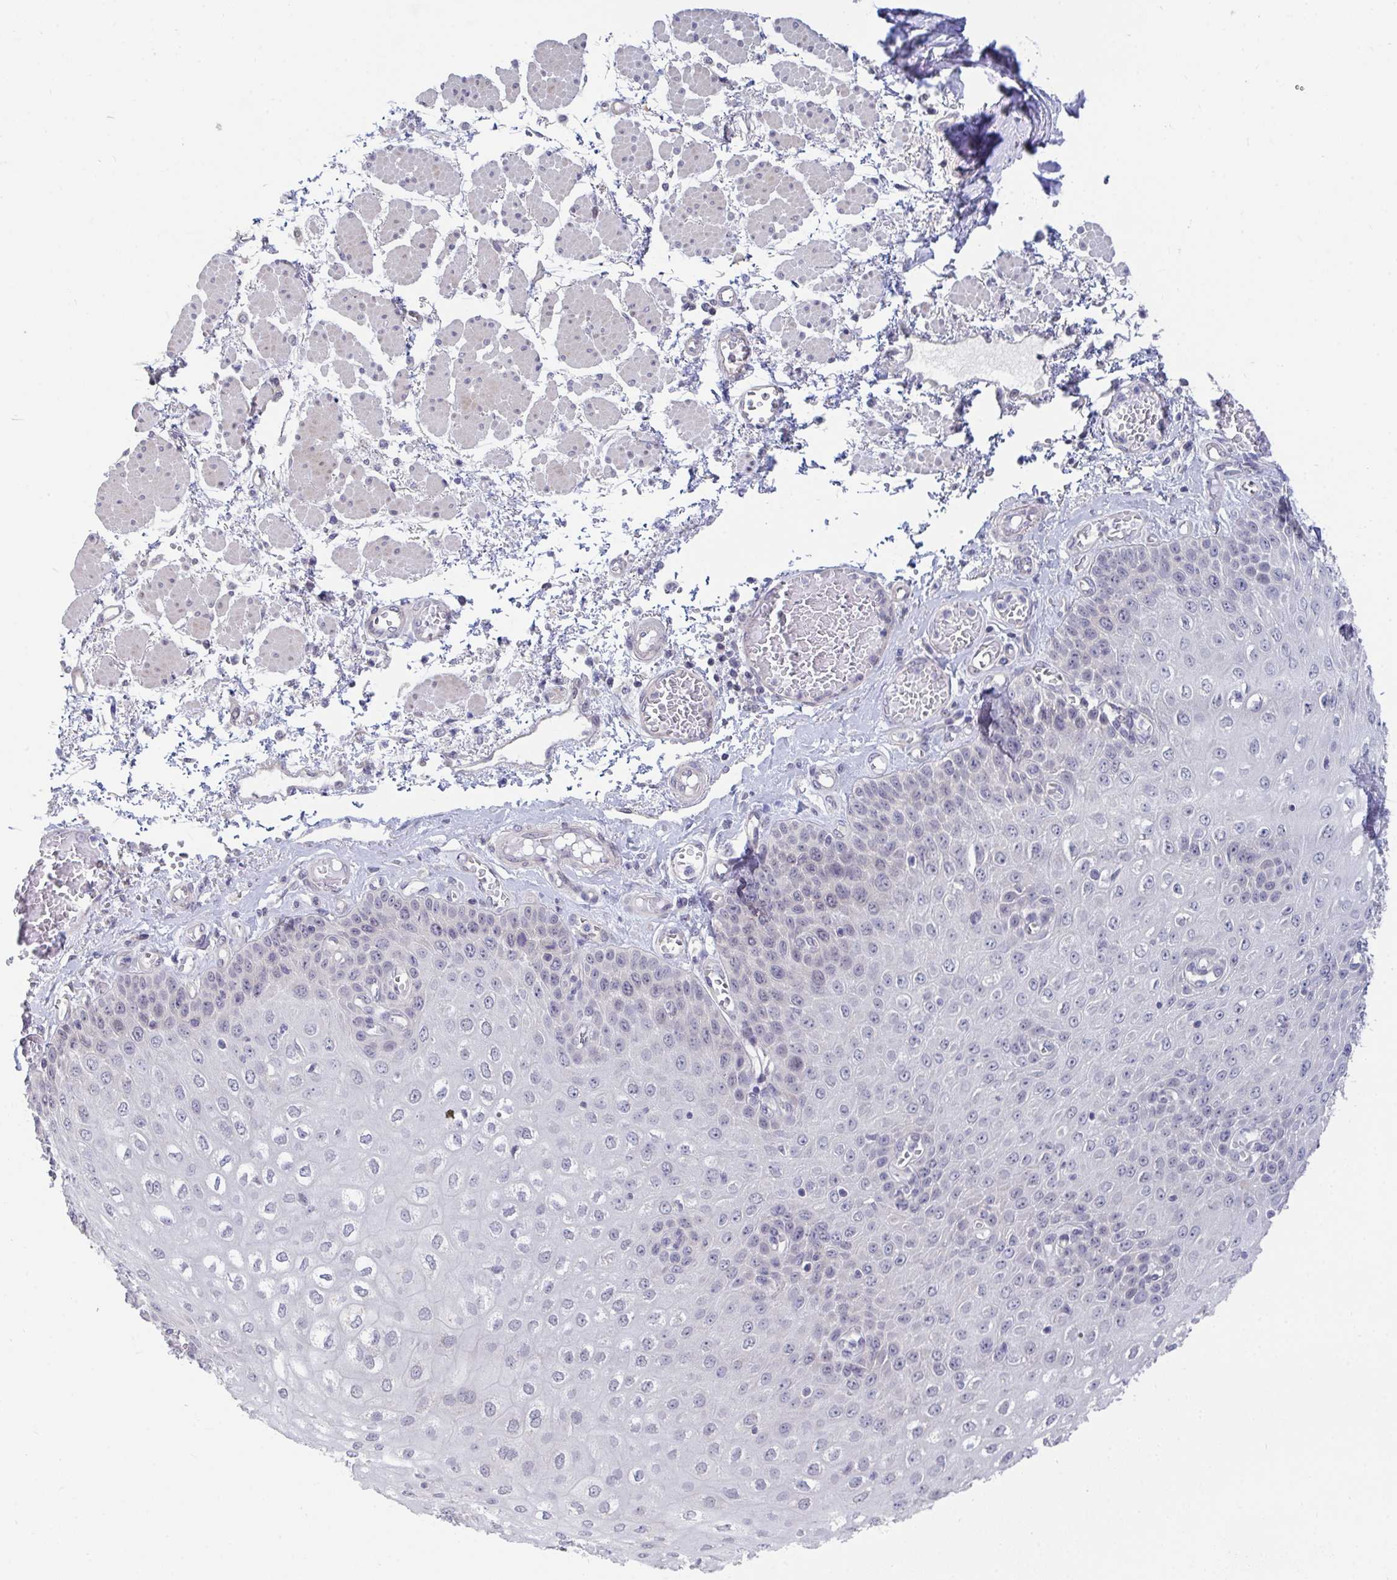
{"staining": {"intensity": "negative", "quantity": "none", "location": "none"}, "tissue": "esophagus", "cell_type": "Squamous epithelial cells", "image_type": "normal", "snomed": [{"axis": "morphology", "description": "Normal tissue, NOS"}, {"axis": "morphology", "description": "Adenocarcinoma, NOS"}, {"axis": "topography", "description": "Esophagus"}], "caption": "The image exhibits no staining of squamous epithelial cells in unremarkable esophagus.", "gene": "FAM156A", "patient": {"sex": "male", "age": 81}}